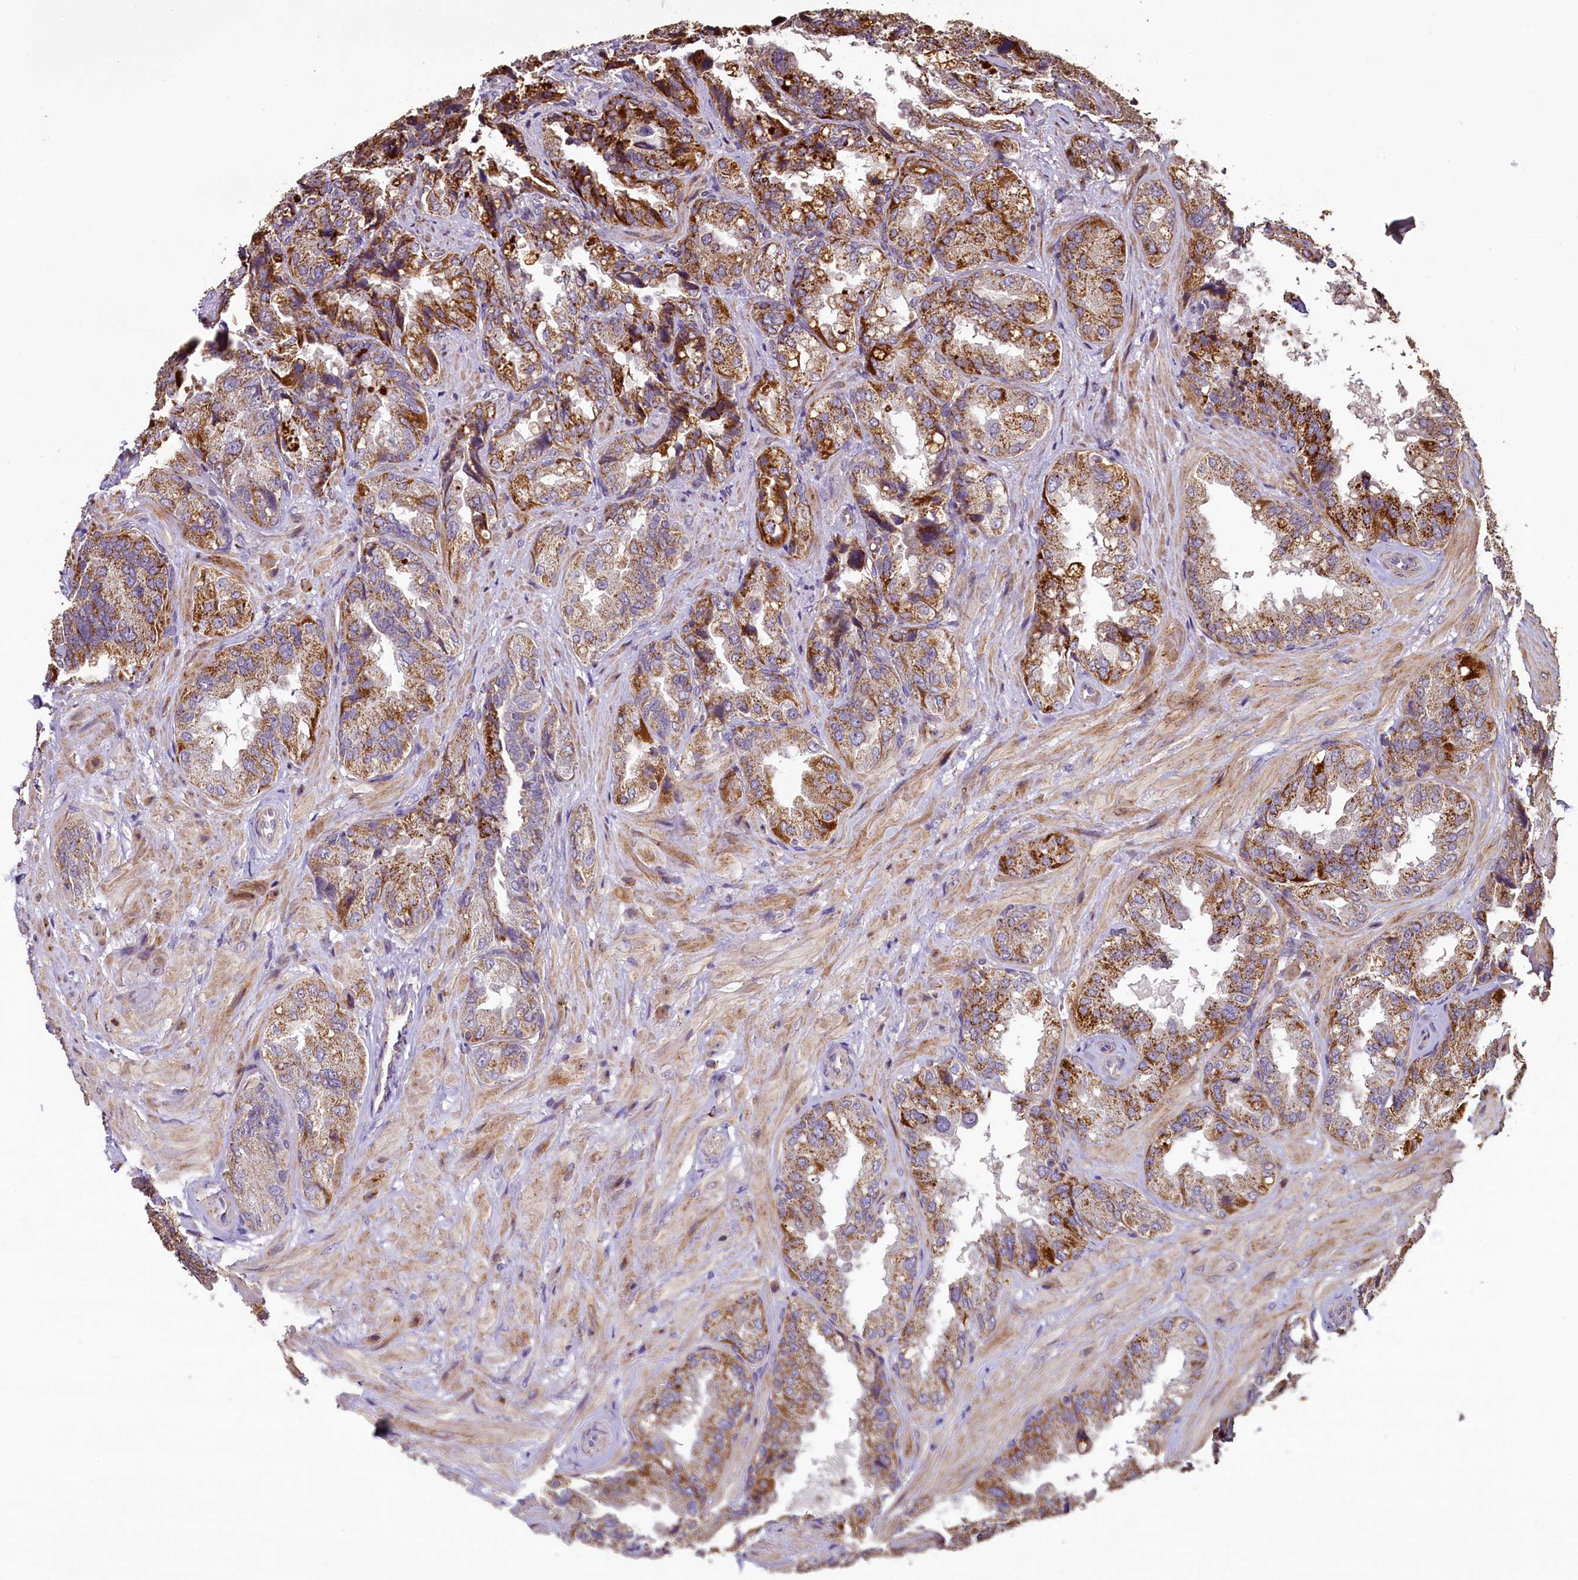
{"staining": {"intensity": "strong", "quantity": ">75%", "location": "cytoplasmic/membranous"}, "tissue": "seminal vesicle", "cell_type": "Glandular cells", "image_type": "normal", "snomed": [{"axis": "morphology", "description": "Normal tissue, NOS"}, {"axis": "topography", "description": "Prostate and seminal vesicle, NOS"}, {"axis": "topography", "description": "Prostate"}, {"axis": "topography", "description": "Seminal veicle"}], "caption": "Immunohistochemistry (IHC) of normal human seminal vesicle exhibits high levels of strong cytoplasmic/membranous expression in approximately >75% of glandular cells. (Brightfield microscopy of DAB IHC at high magnification).", "gene": "COQ9", "patient": {"sex": "male", "age": 67}}